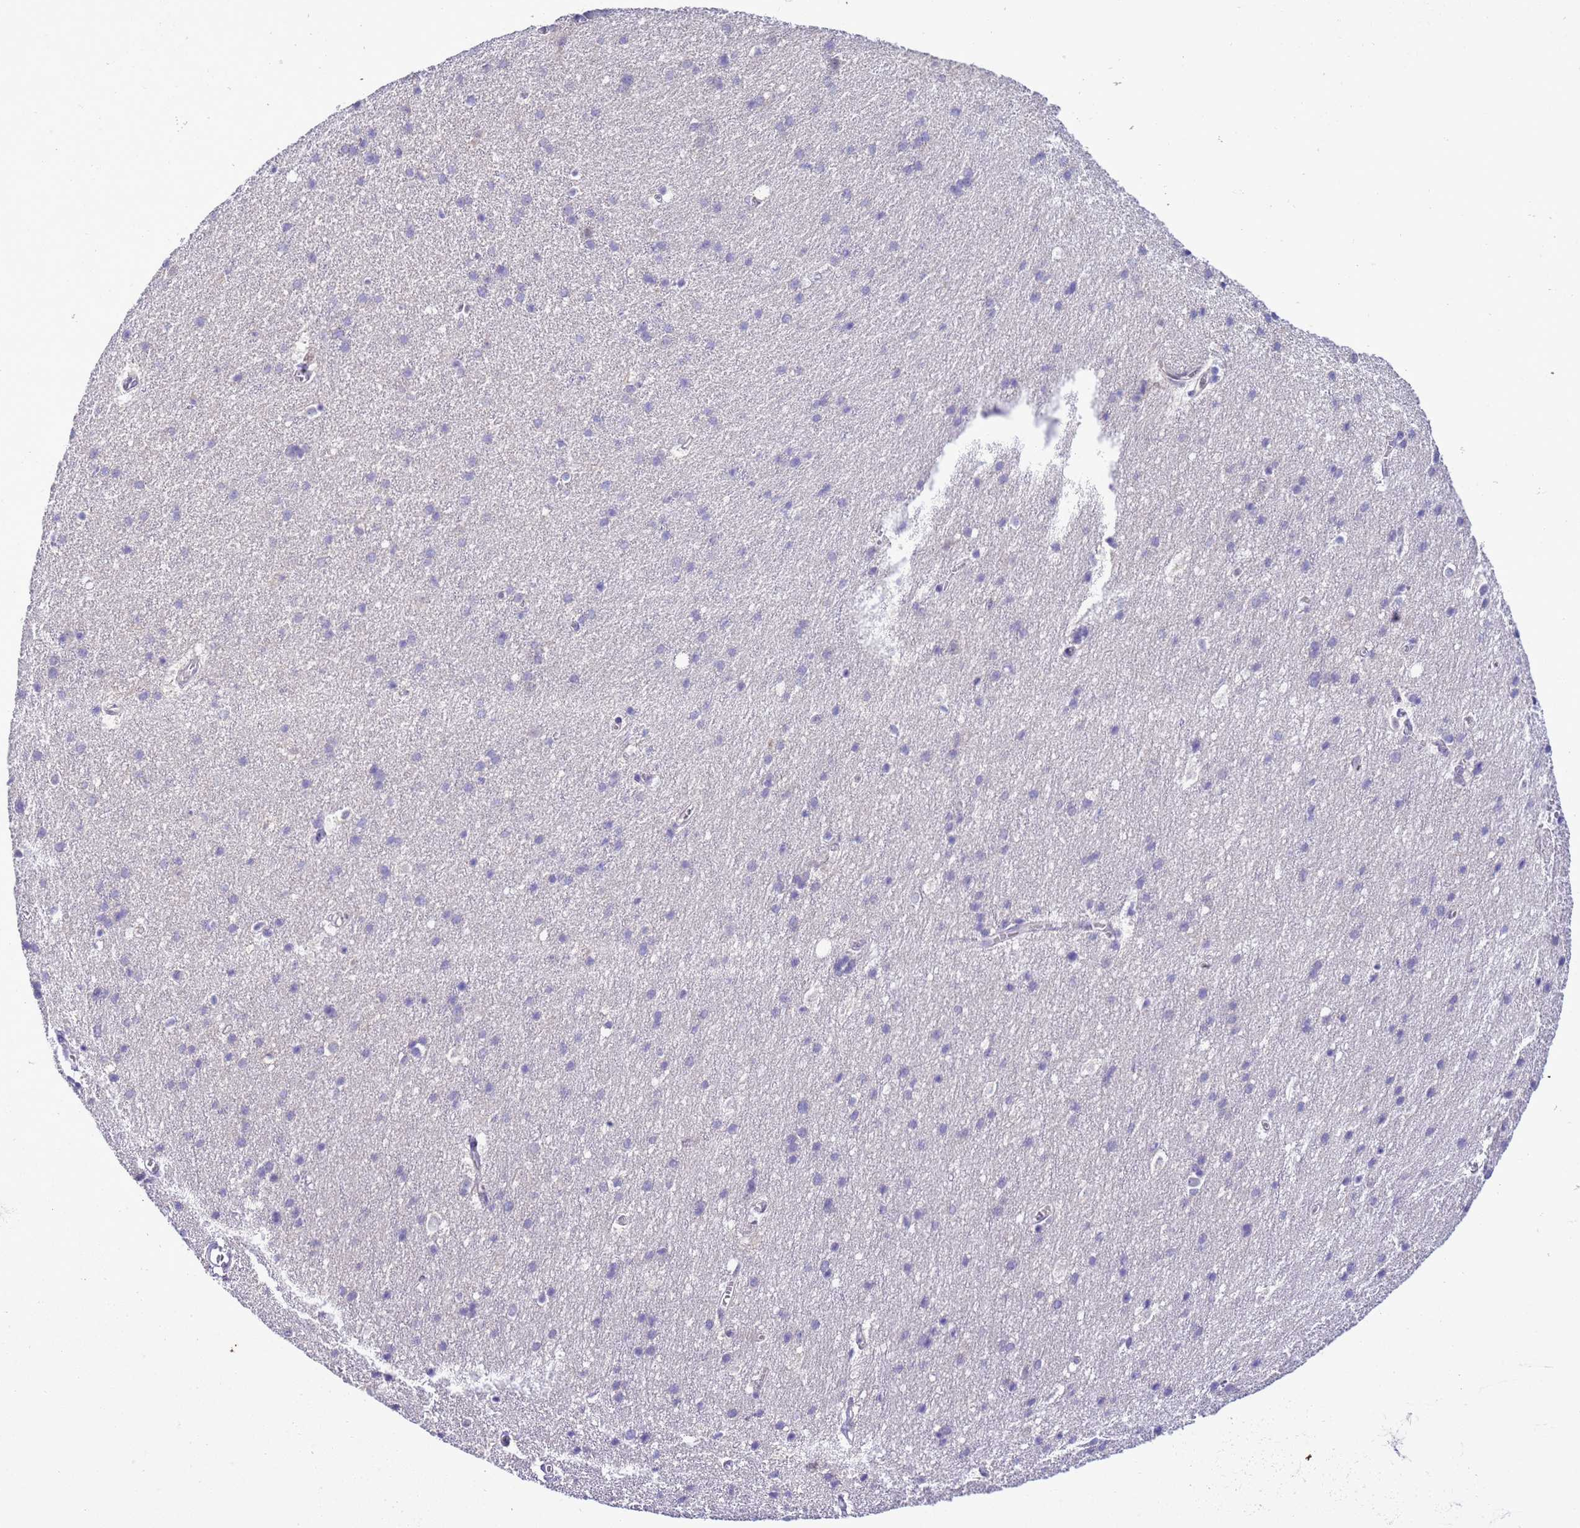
{"staining": {"intensity": "negative", "quantity": "none", "location": "none"}, "tissue": "cerebral cortex", "cell_type": "Endothelial cells", "image_type": "normal", "snomed": [{"axis": "morphology", "description": "Normal tissue, NOS"}, {"axis": "topography", "description": "Cerebral cortex"}], "caption": "DAB immunohistochemical staining of unremarkable cerebral cortex displays no significant positivity in endothelial cells. (Stains: DAB immunohistochemistry with hematoxylin counter stain, Microscopy: brightfield microscopy at high magnification).", "gene": "DDI2", "patient": {"sex": "male", "age": 54}}